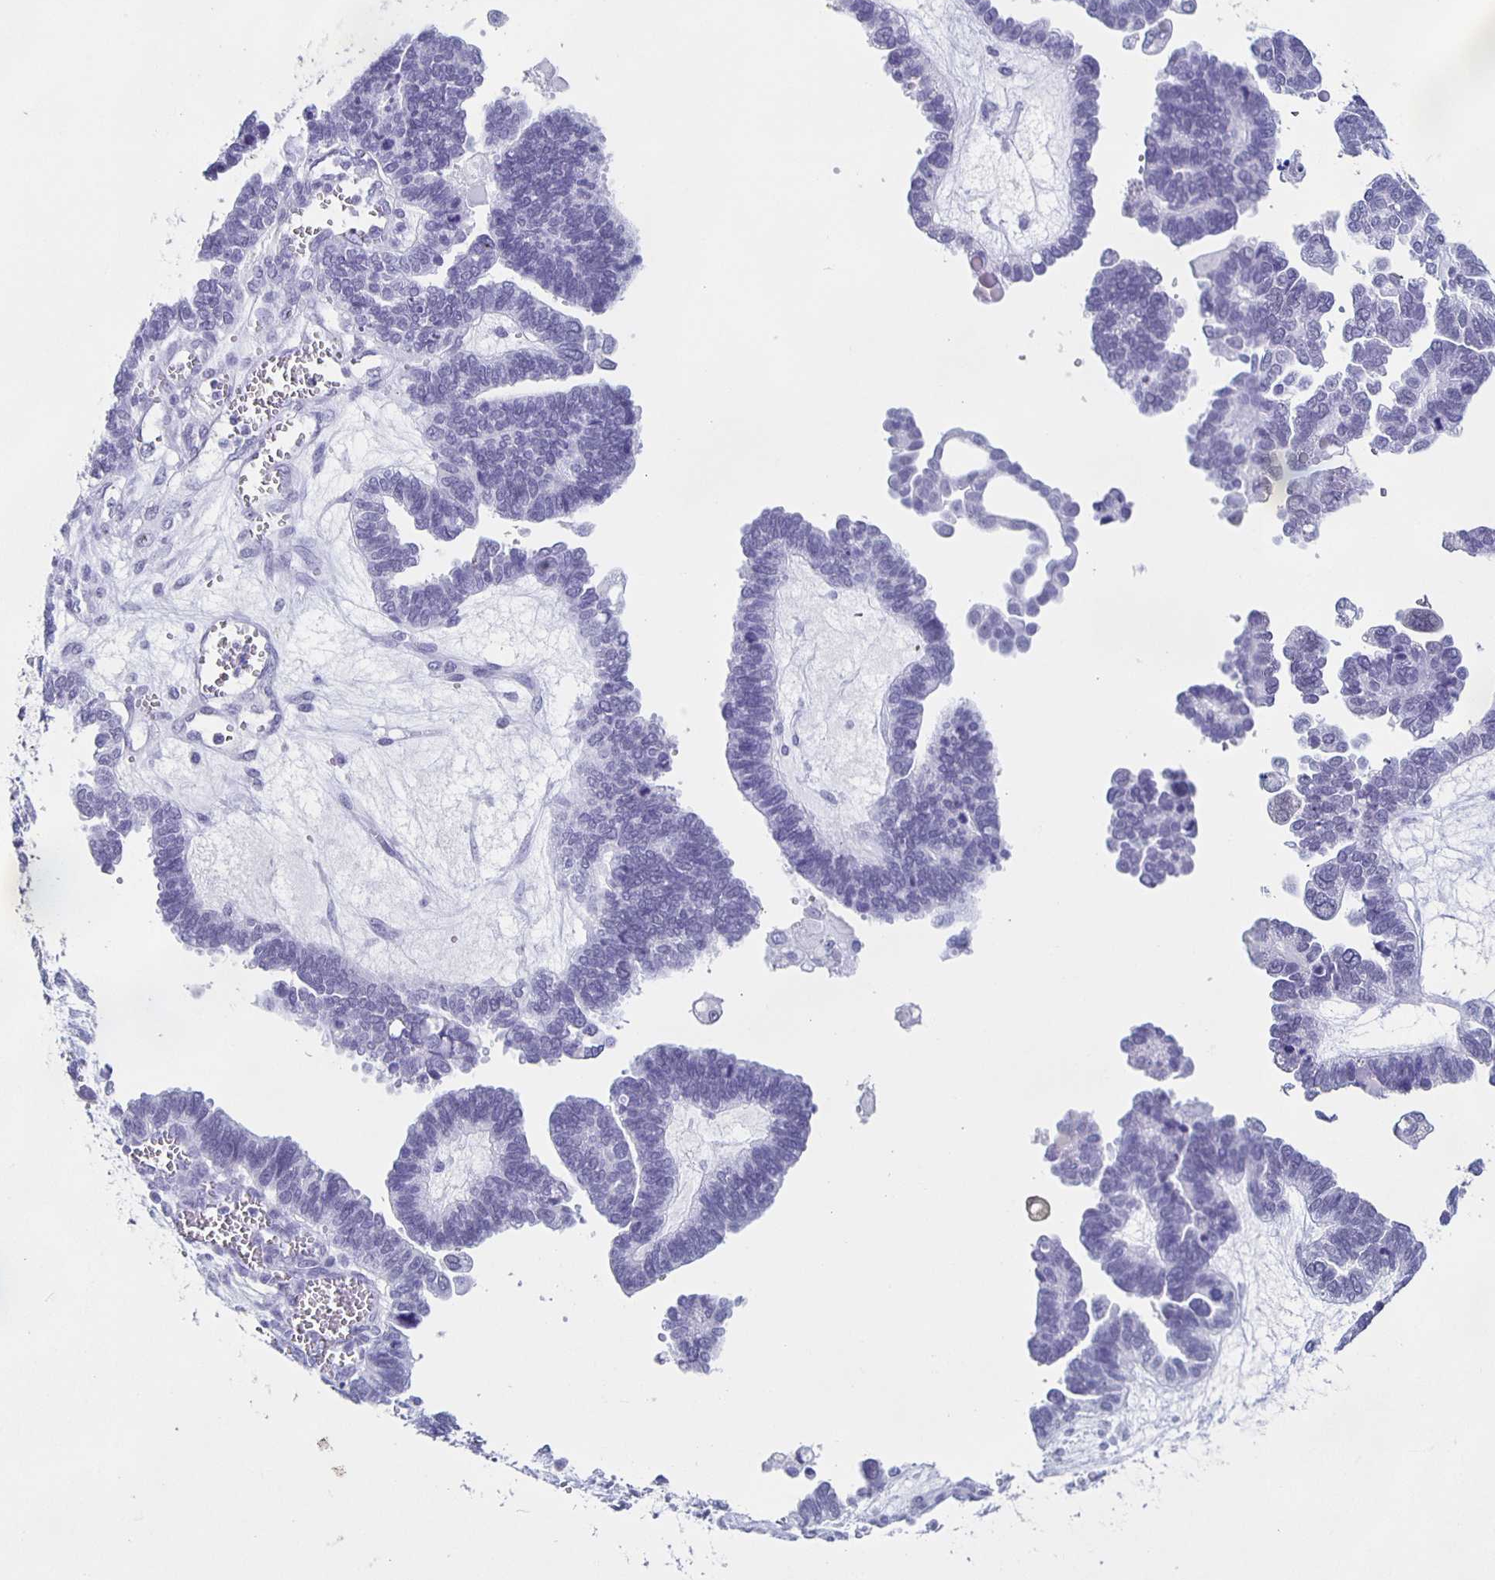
{"staining": {"intensity": "negative", "quantity": "none", "location": "none"}, "tissue": "ovarian cancer", "cell_type": "Tumor cells", "image_type": "cancer", "snomed": [{"axis": "morphology", "description": "Cystadenocarcinoma, serous, NOS"}, {"axis": "topography", "description": "Ovary"}], "caption": "High power microscopy photomicrograph of an IHC image of ovarian serous cystadenocarcinoma, revealing no significant positivity in tumor cells.", "gene": "TPPP", "patient": {"sex": "female", "age": 51}}